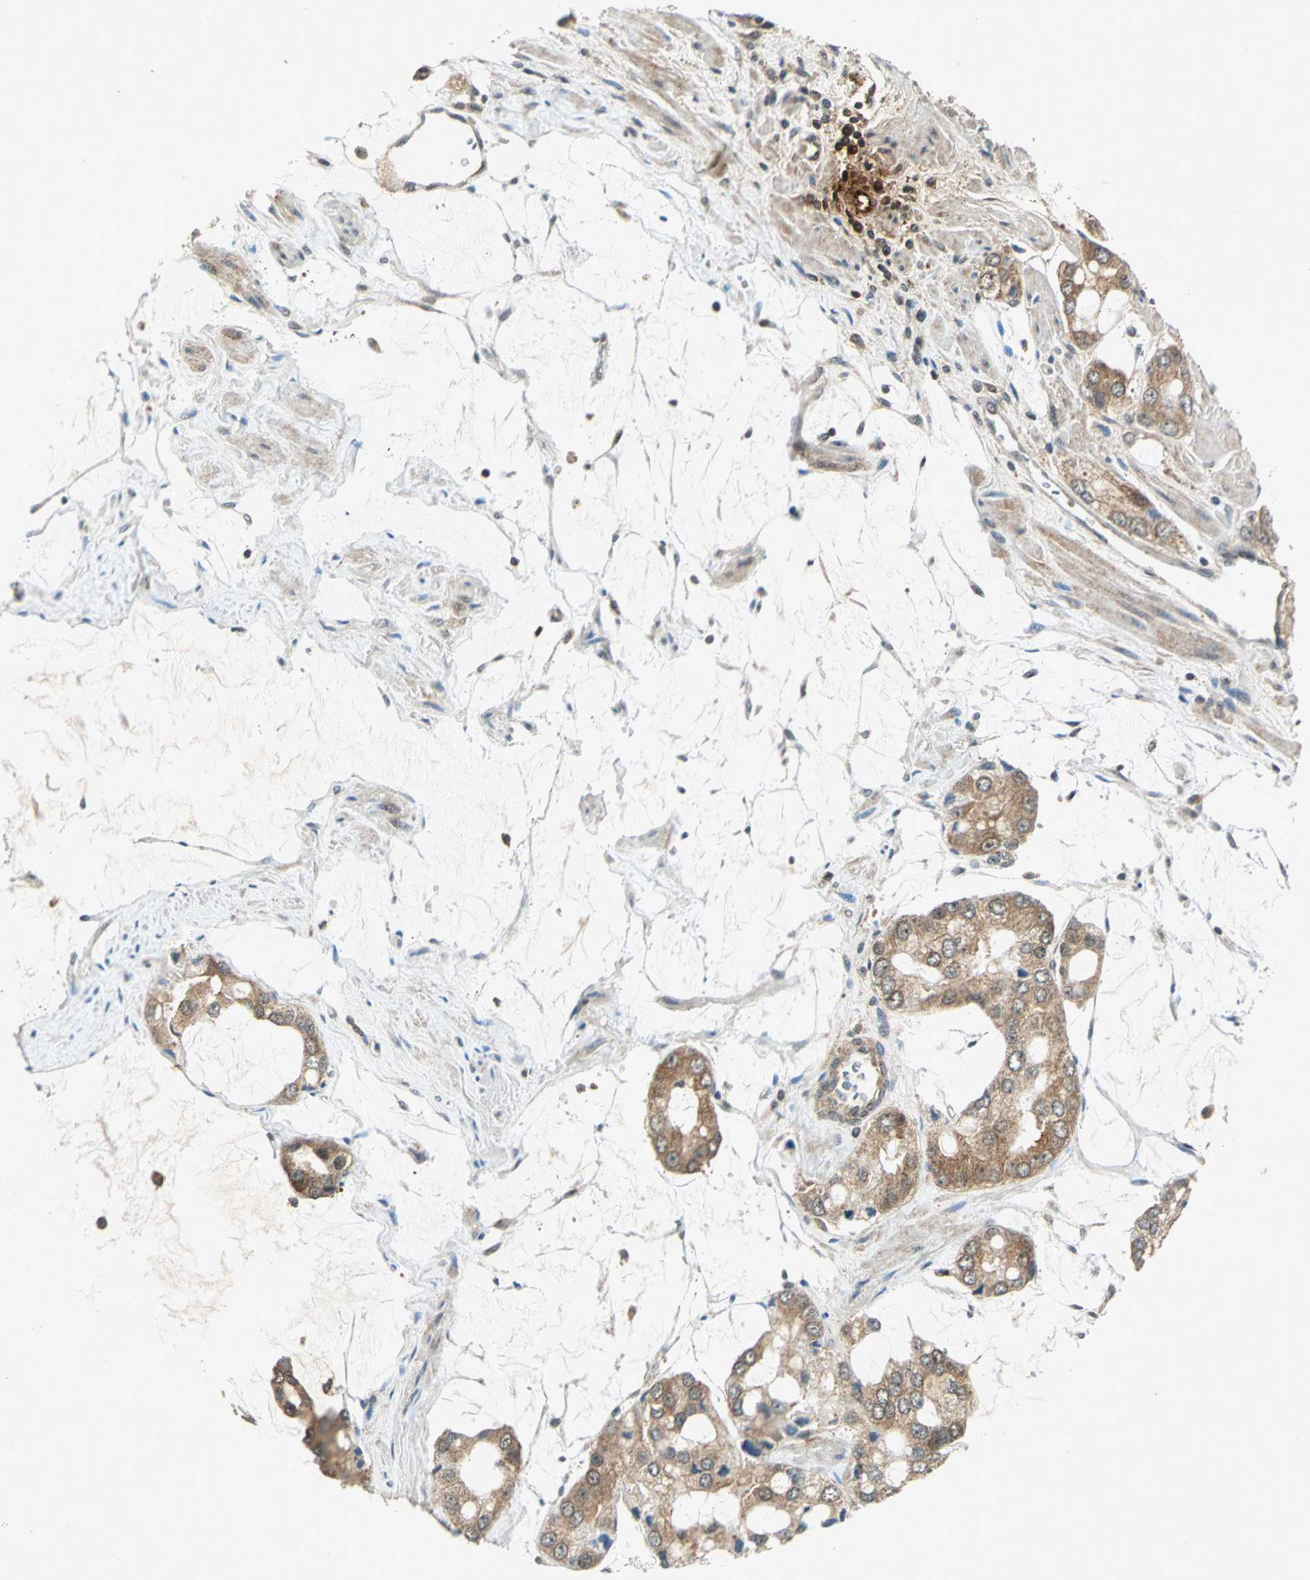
{"staining": {"intensity": "moderate", "quantity": ">75%", "location": "cytoplasmic/membranous"}, "tissue": "prostate cancer", "cell_type": "Tumor cells", "image_type": "cancer", "snomed": [{"axis": "morphology", "description": "Adenocarcinoma, High grade"}, {"axis": "topography", "description": "Prostate"}], "caption": "Prostate cancer stained for a protein (brown) reveals moderate cytoplasmic/membranous positive expression in approximately >75% of tumor cells.", "gene": "AHSA1", "patient": {"sex": "male", "age": 67}}